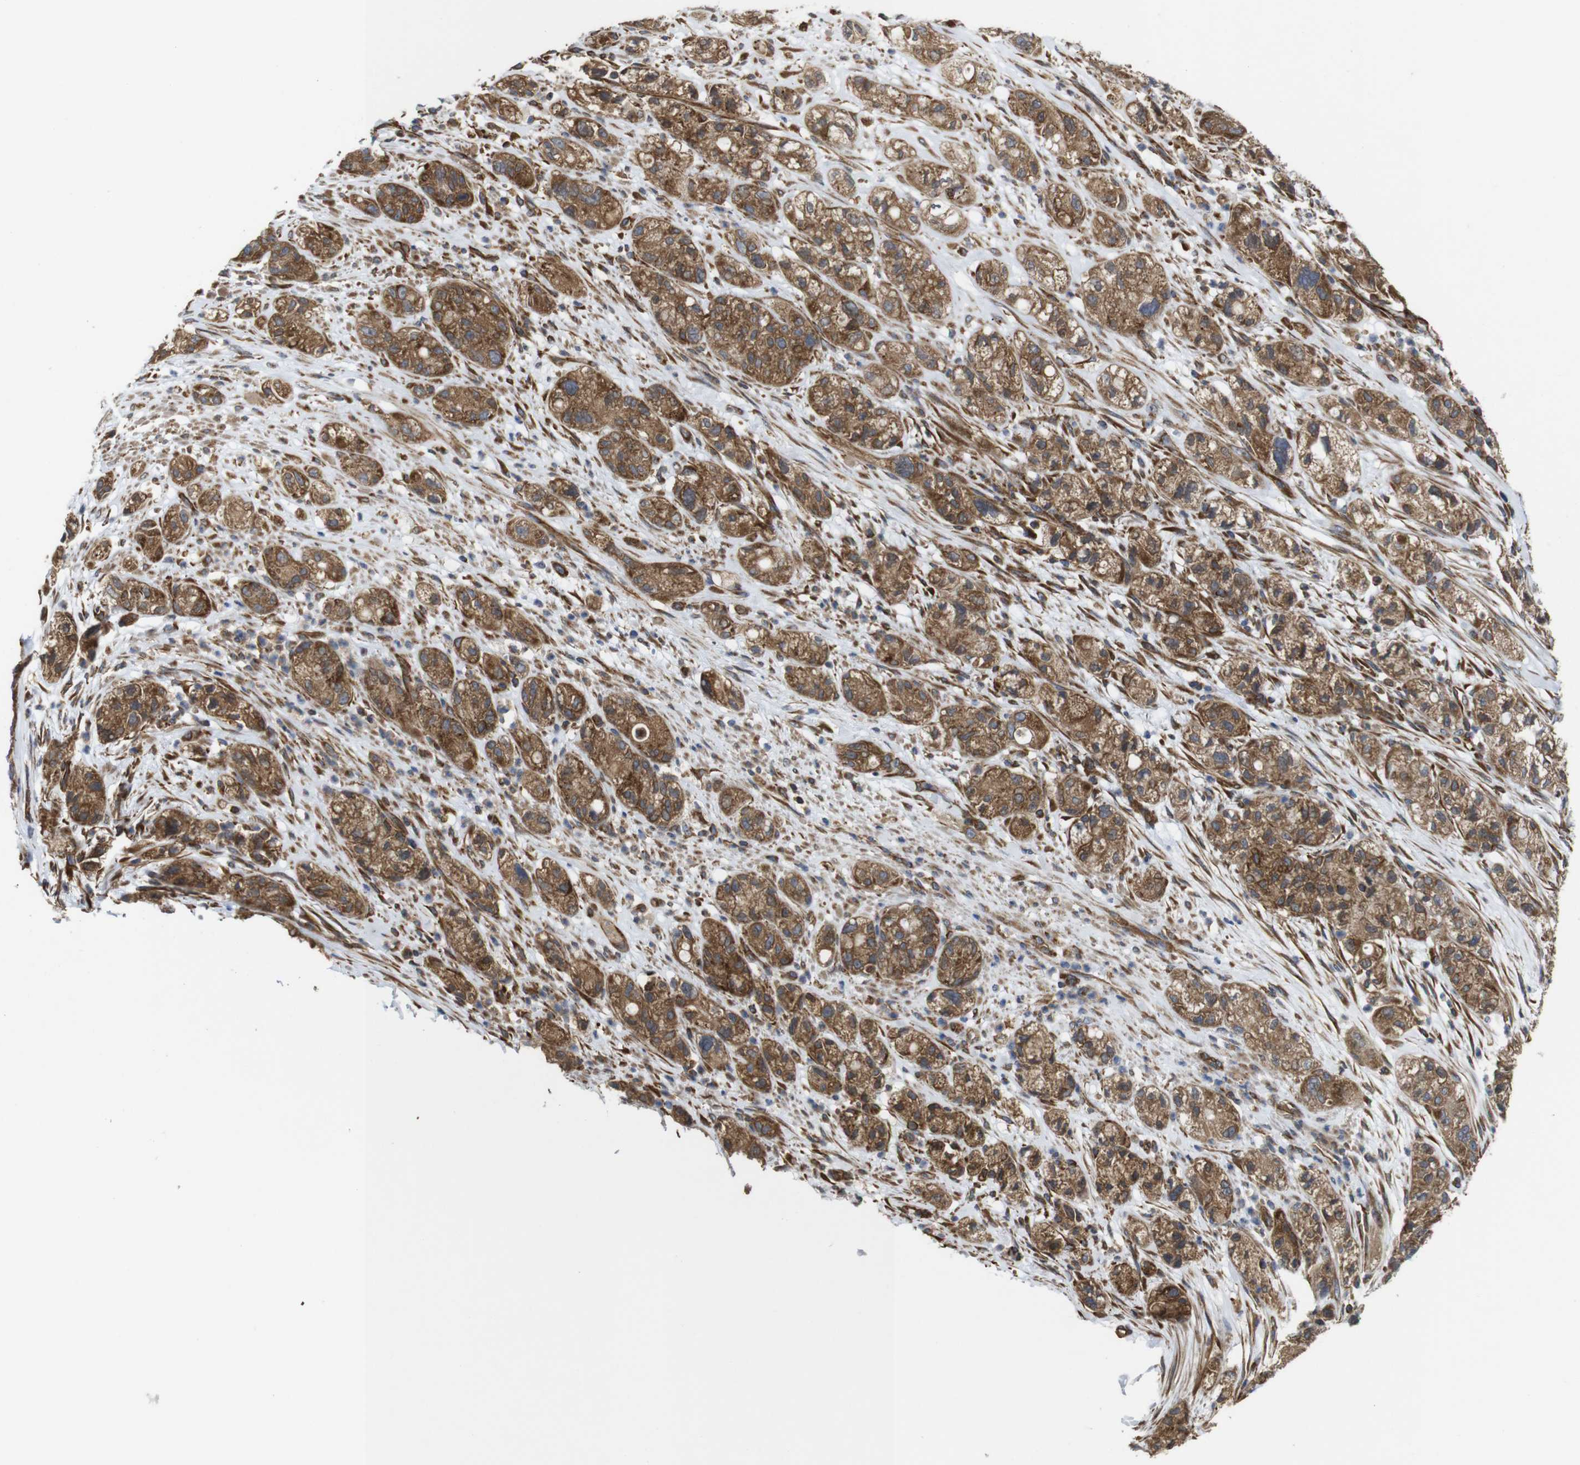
{"staining": {"intensity": "moderate", "quantity": ">75%", "location": "cytoplasmic/membranous"}, "tissue": "pancreatic cancer", "cell_type": "Tumor cells", "image_type": "cancer", "snomed": [{"axis": "morphology", "description": "Adenocarcinoma, NOS"}, {"axis": "topography", "description": "Pancreas"}], "caption": "This is an image of IHC staining of pancreatic cancer, which shows moderate positivity in the cytoplasmic/membranous of tumor cells.", "gene": "POMK", "patient": {"sex": "female", "age": 78}}